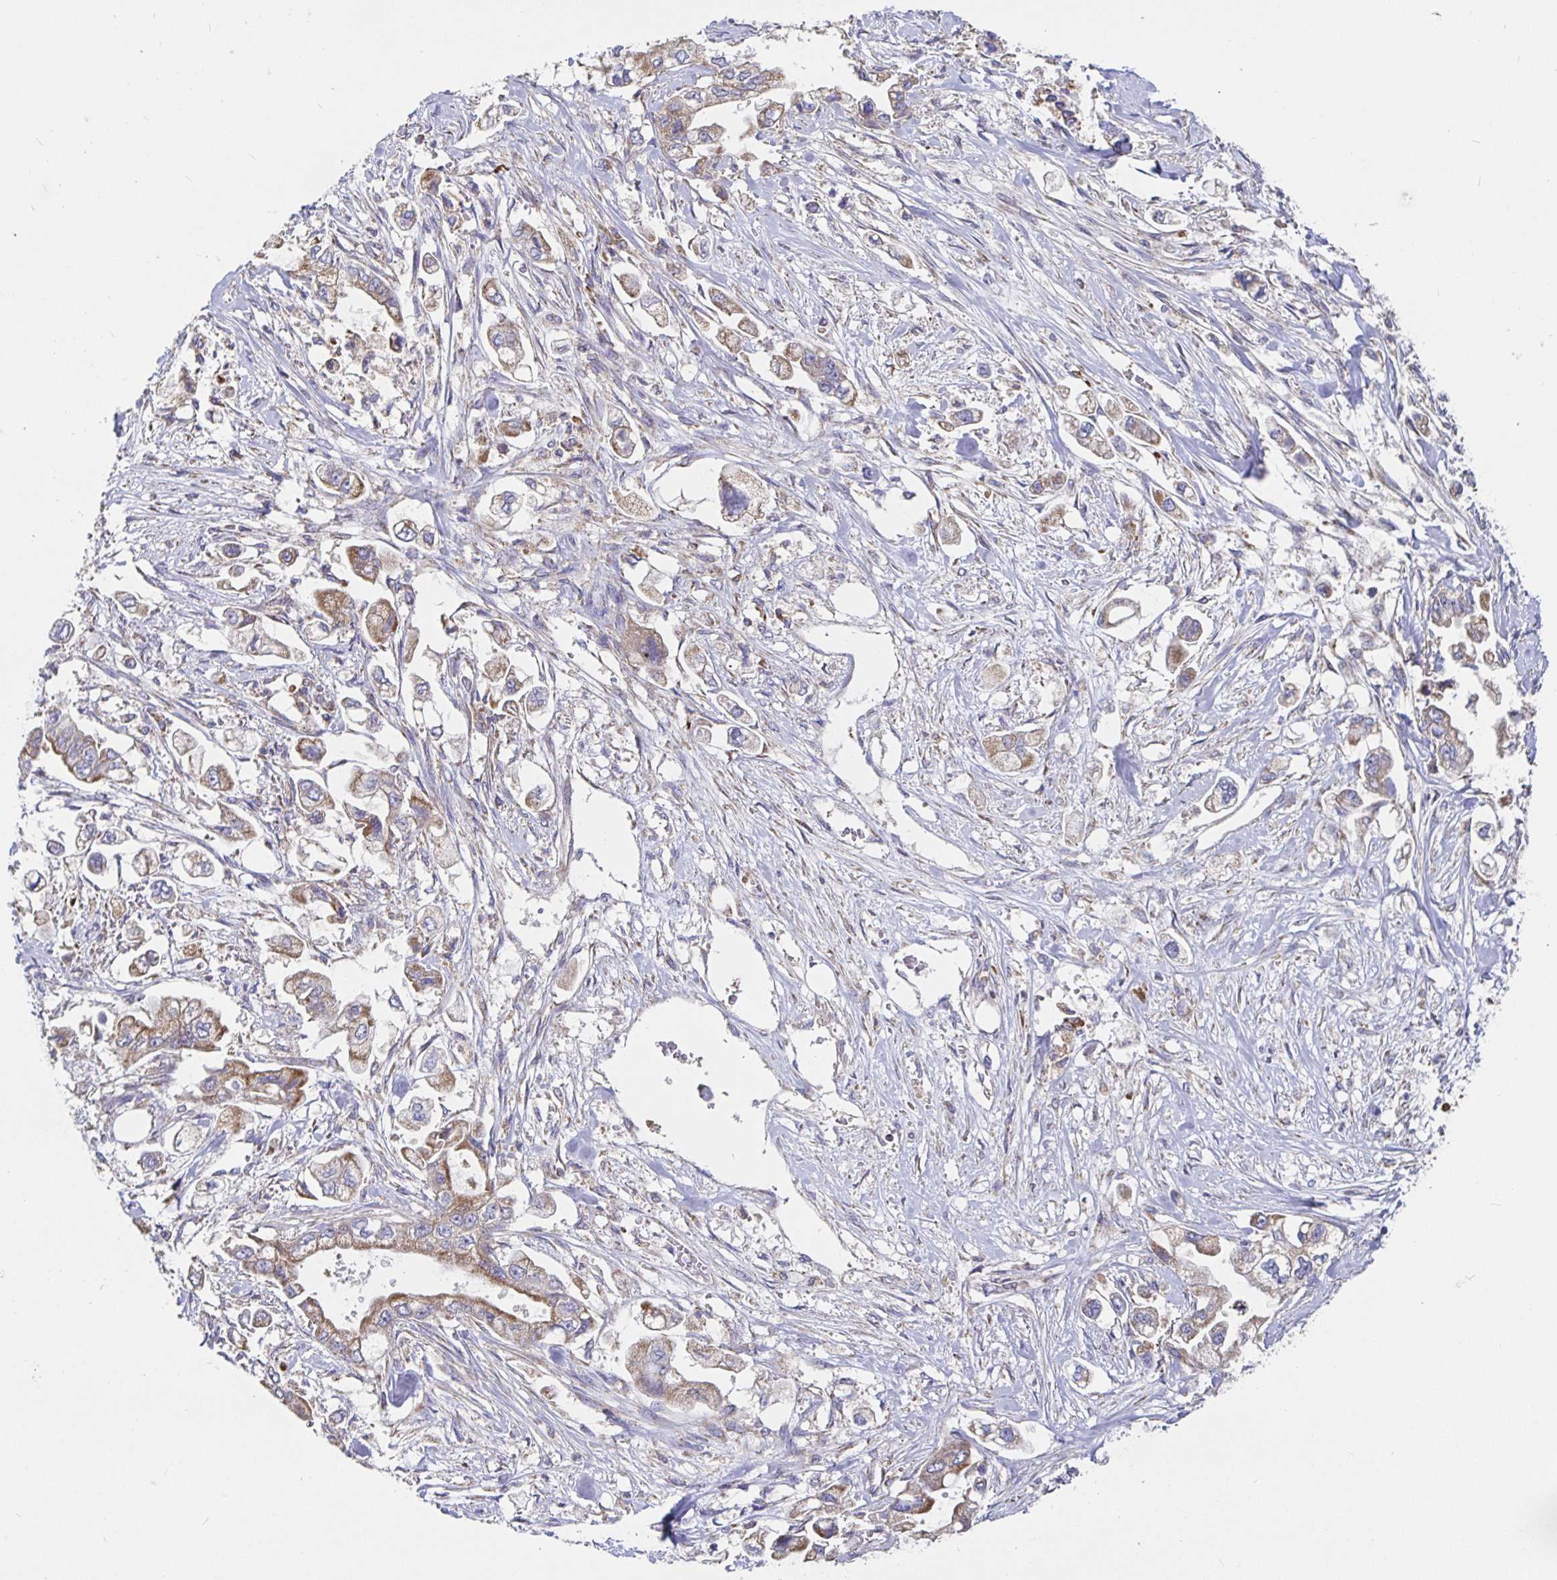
{"staining": {"intensity": "moderate", "quantity": "25%-75%", "location": "cytoplasmic/membranous"}, "tissue": "stomach cancer", "cell_type": "Tumor cells", "image_type": "cancer", "snomed": [{"axis": "morphology", "description": "Adenocarcinoma, NOS"}, {"axis": "topography", "description": "Stomach"}], "caption": "DAB (3,3'-diaminobenzidine) immunohistochemical staining of stomach adenocarcinoma displays moderate cytoplasmic/membranous protein expression in about 25%-75% of tumor cells.", "gene": "PRDX3", "patient": {"sex": "male", "age": 62}}